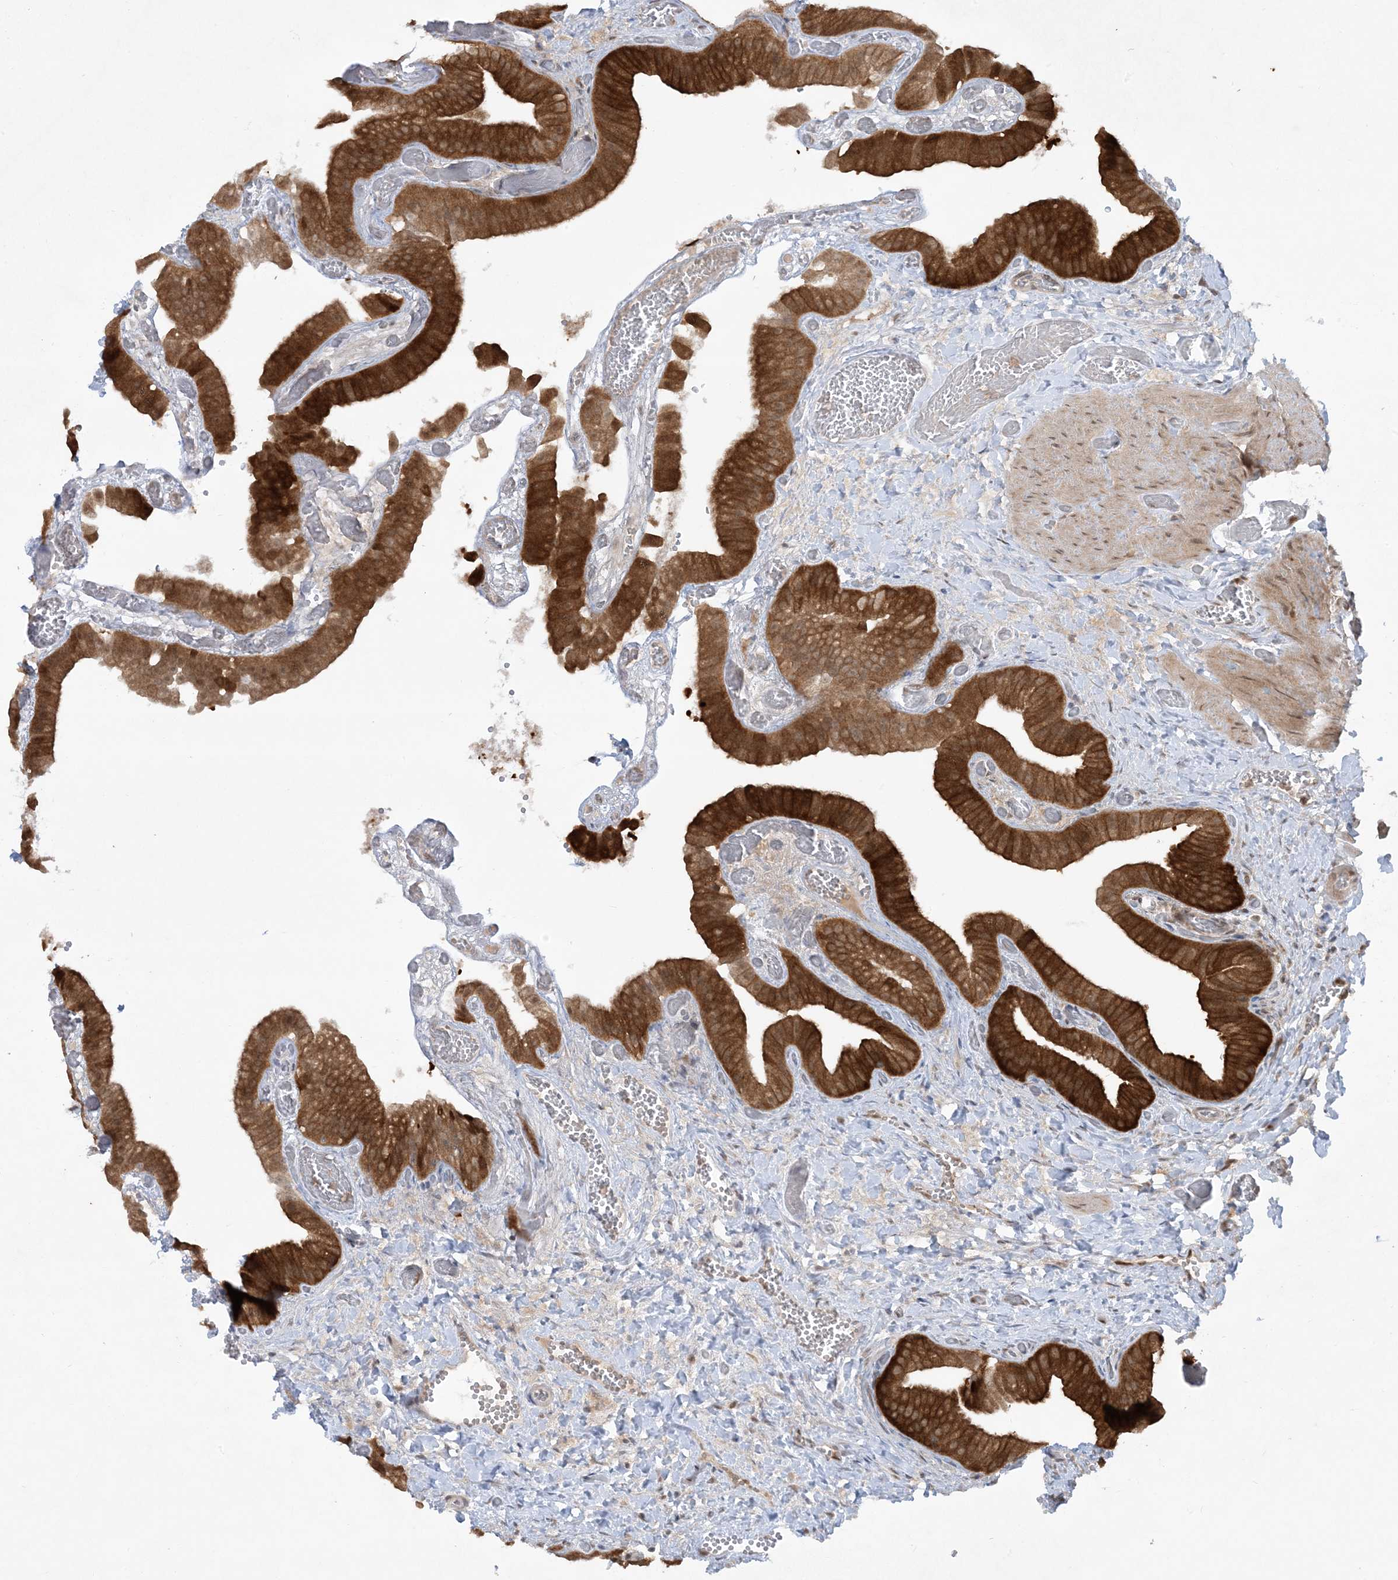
{"staining": {"intensity": "strong", "quantity": ">75%", "location": "cytoplasmic/membranous"}, "tissue": "gallbladder", "cell_type": "Glandular cells", "image_type": "normal", "snomed": [{"axis": "morphology", "description": "Normal tissue, NOS"}, {"axis": "topography", "description": "Gallbladder"}], "caption": "A high-resolution image shows immunohistochemistry (IHC) staining of benign gallbladder, which demonstrates strong cytoplasmic/membranous positivity in approximately >75% of glandular cells.", "gene": "CERT1", "patient": {"sex": "female", "age": 64}}